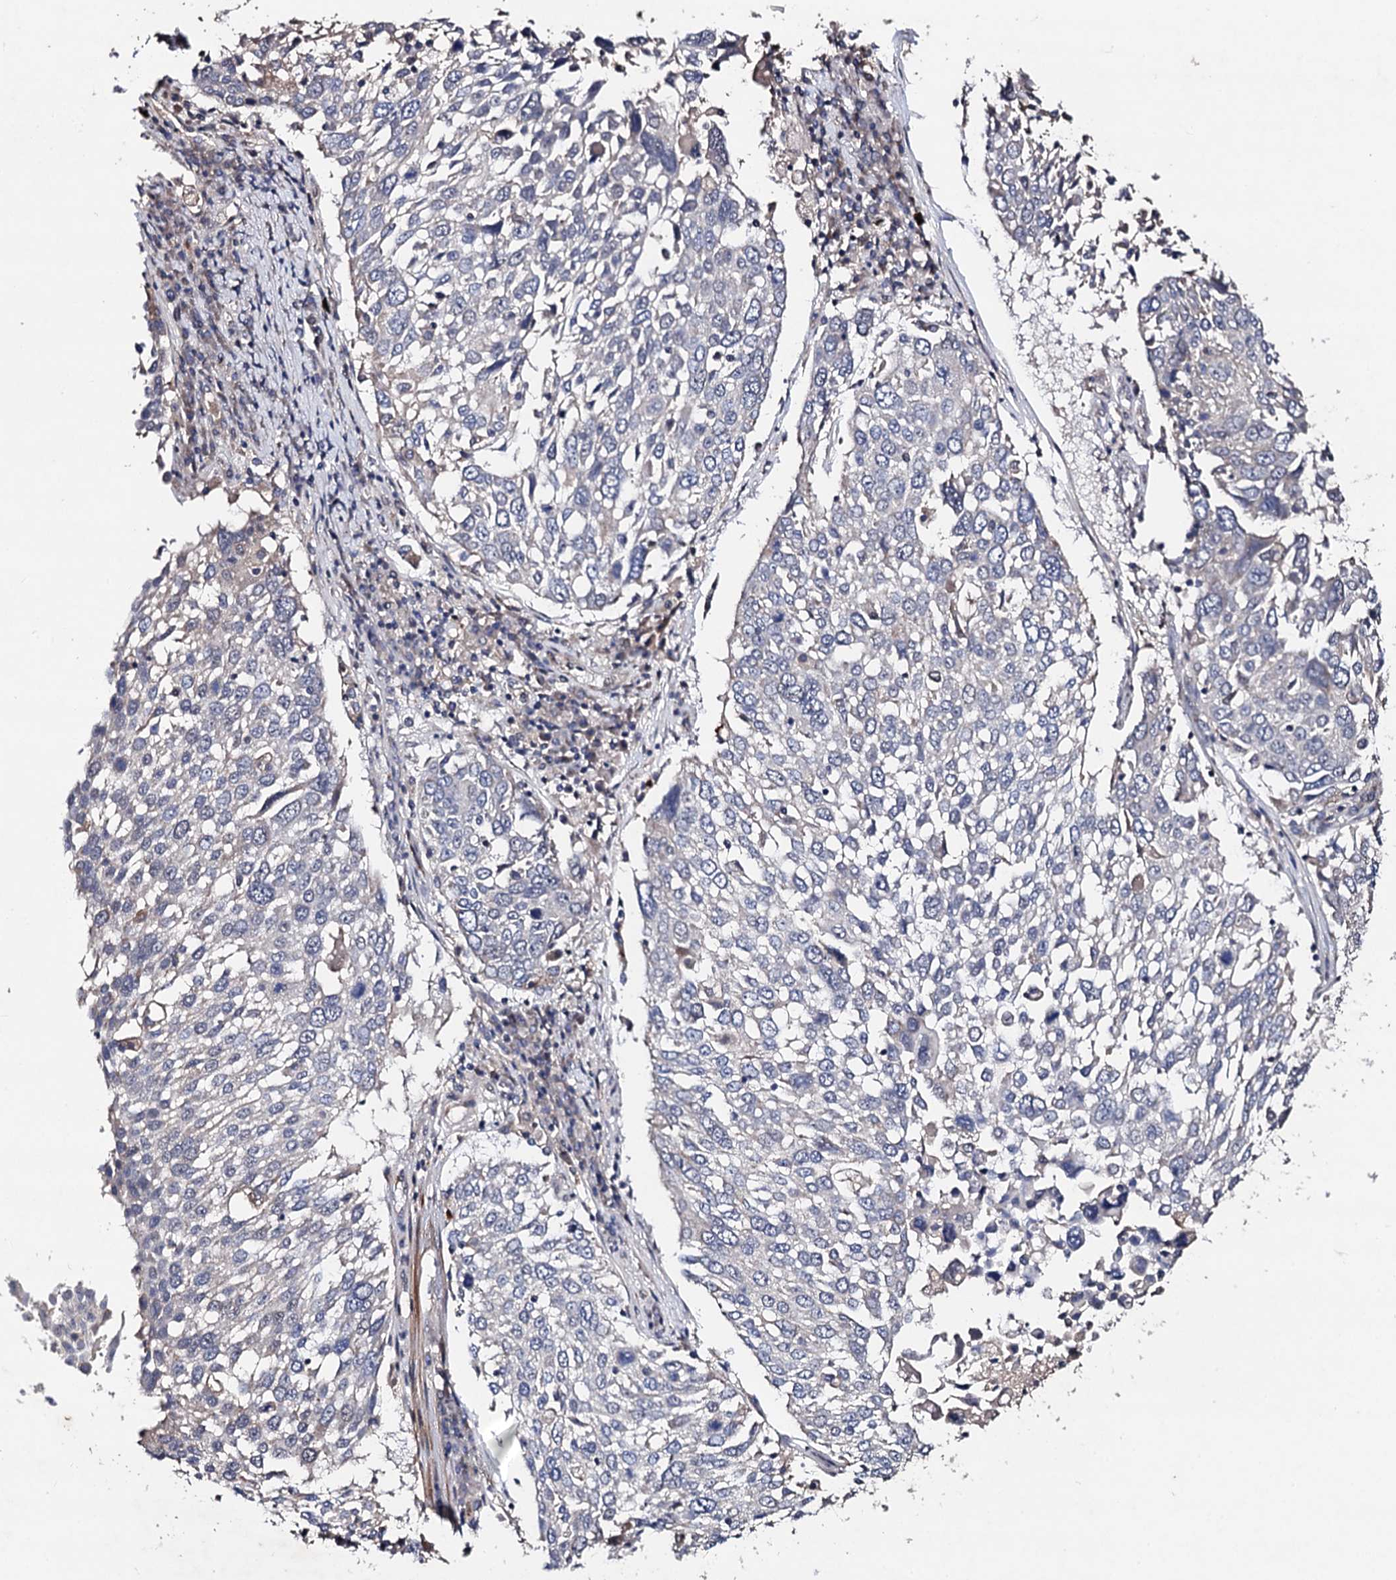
{"staining": {"intensity": "negative", "quantity": "none", "location": "none"}, "tissue": "lung cancer", "cell_type": "Tumor cells", "image_type": "cancer", "snomed": [{"axis": "morphology", "description": "Squamous cell carcinoma, NOS"}, {"axis": "topography", "description": "Lung"}], "caption": "The IHC photomicrograph has no significant staining in tumor cells of lung cancer tissue. Brightfield microscopy of immunohistochemistry stained with DAB (3,3'-diaminobenzidine) (brown) and hematoxylin (blue), captured at high magnification.", "gene": "PPTC7", "patient": {"sex": "male", "age": 65}}